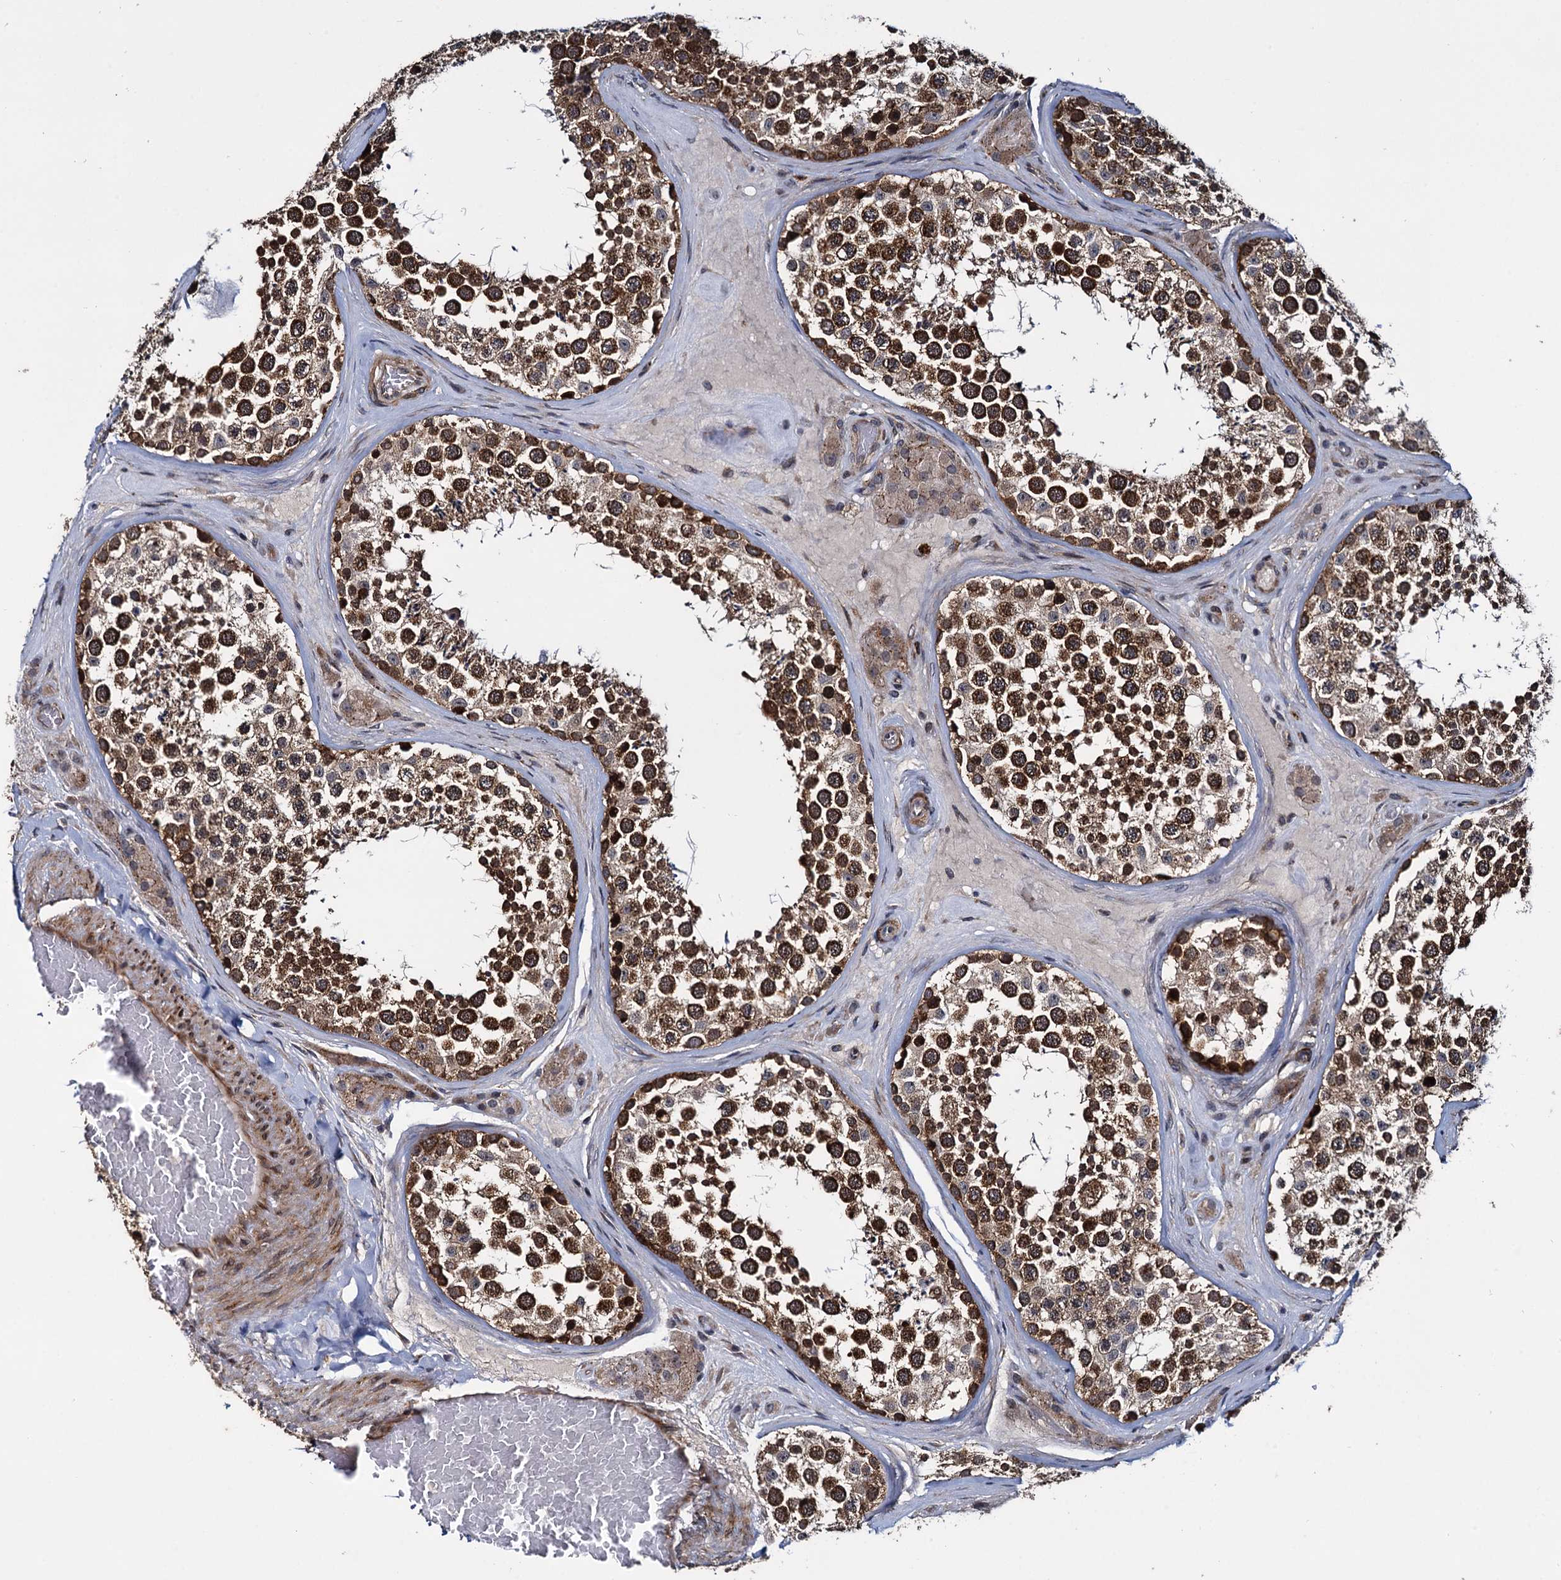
{"staining": {"intensity": "strong", "quantity": ">75%", "location": "cytoplasmic/membranous"}, "tissue": "testis", "cell_type": "Cells in seminiferous ducts", "image_type": "normal", "snomed": [{"axis": "morphology", "description": "Normal tissue, NOS"}, {"axis": "topography", "description": "Testis"}], "caption": "IHC staining of normal testis, which shows high levels of strong cytoplasmic/membranous staining in approximately >75% of cells in seminiferous ducts indicating strong cytoplasmic/membranous protein positivity. The staining was performed using DAB (brown) for protein detection and nuclei were counterstained in hematoxylin (blue).", "gene": "ARHGAP42", "patient": {"sex": "male", "age": 46}}